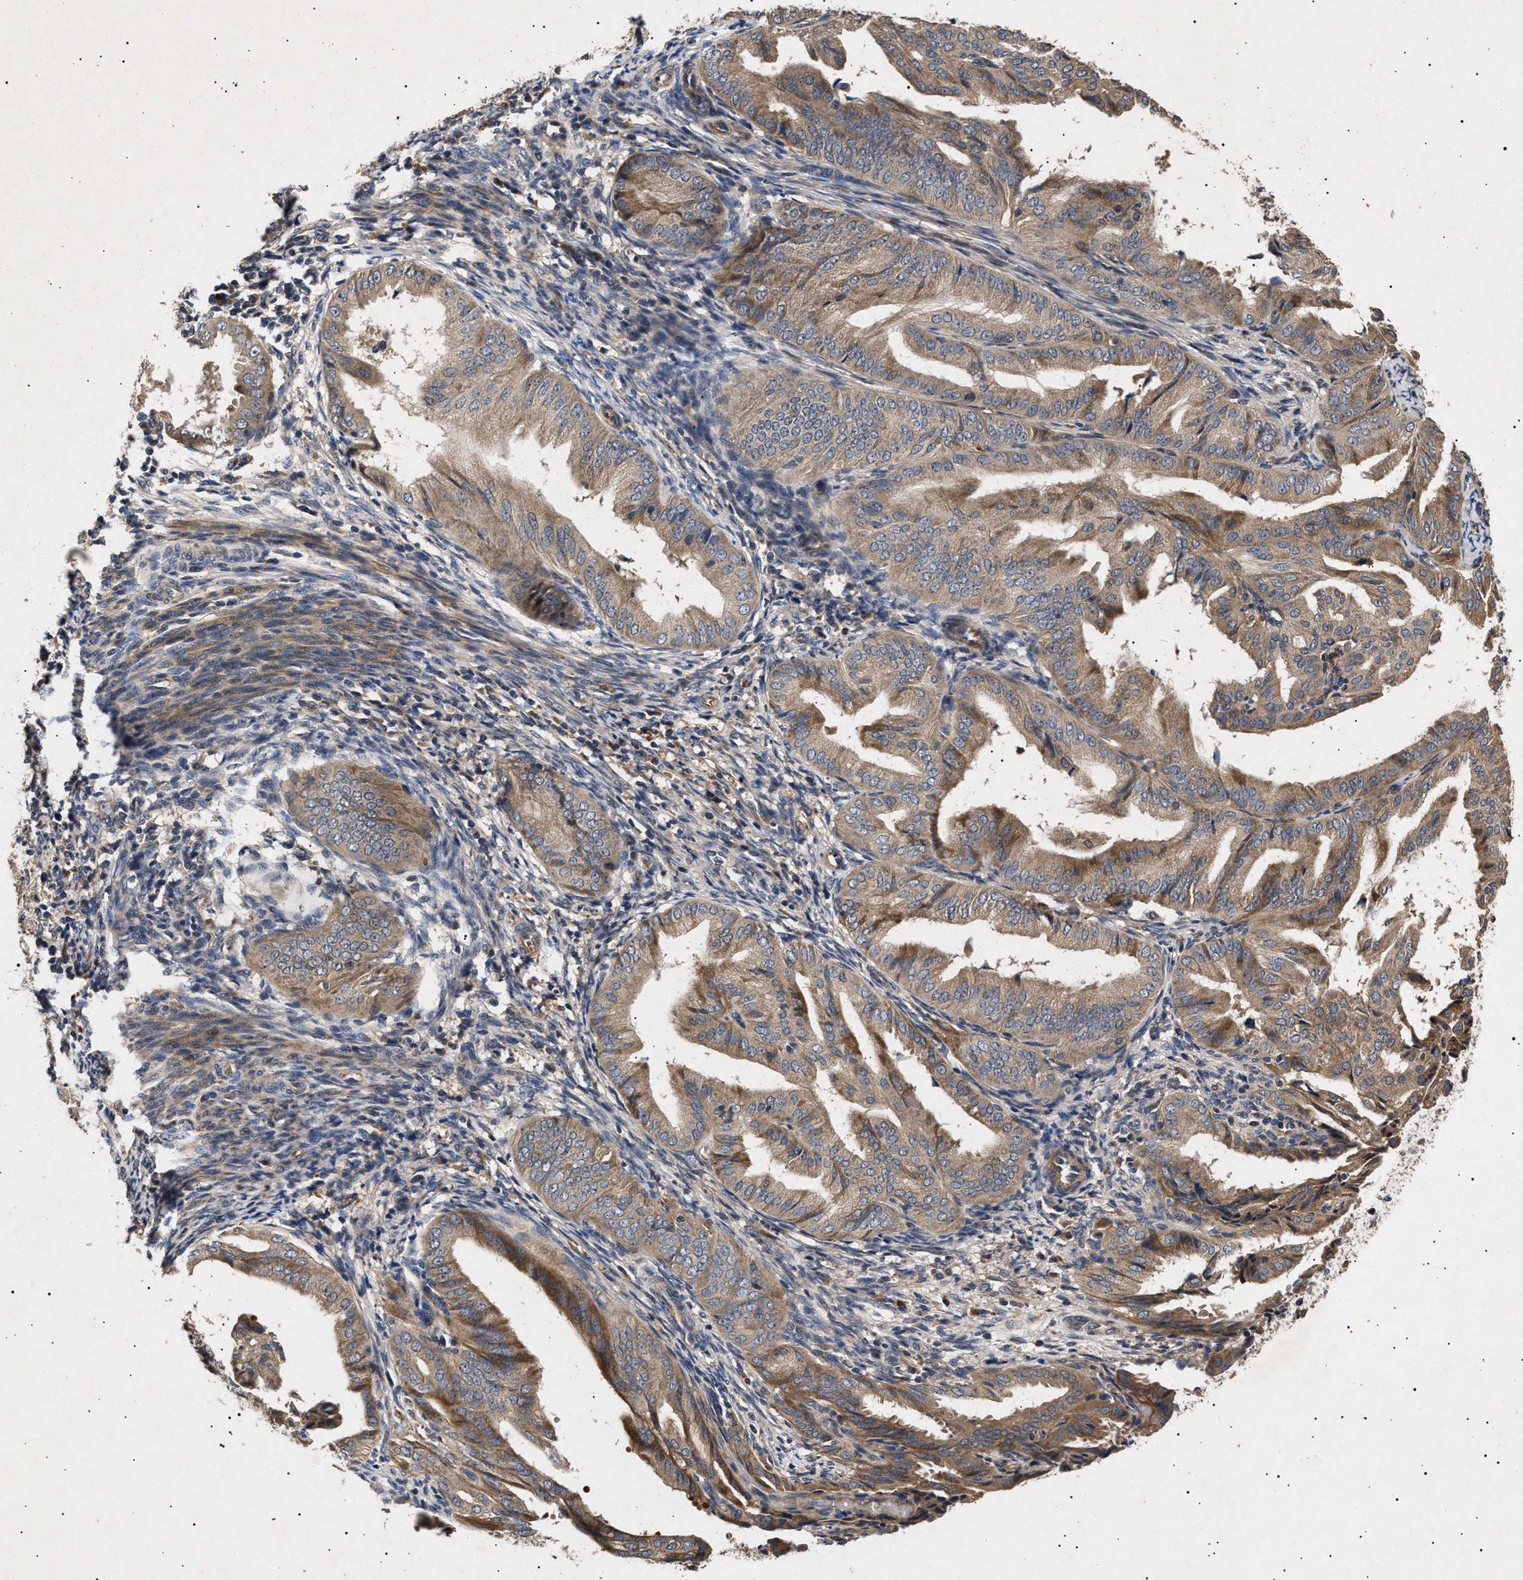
{"staining": {"intensity": "moderate", "quantity": ">75%", "location": "cytoplasmic/membranous"}, "tissue": "endometrial cancer", "cell_type": "Tumor cells", "image_type": "cancer", "snomed": [{"axis": "morphology", "description": "Adenocarcinoma, NOS"}, {"axis": "topography", "description": "Endometrium"}], "caption": "IHC staining of endometrial adenocarcinoma, which shows medium levels of moderate cytoplasmic/membranous staining in about >75% of tumor cells indicating moderate cytoplasmic/membranous protein positivity. The staining was performed using DAB (brown) for protein detection and nuclei were counterstained in hematoxylin (blue).", "gene": "ITGB5", "patient": {"sex": "female", "age": 58}}